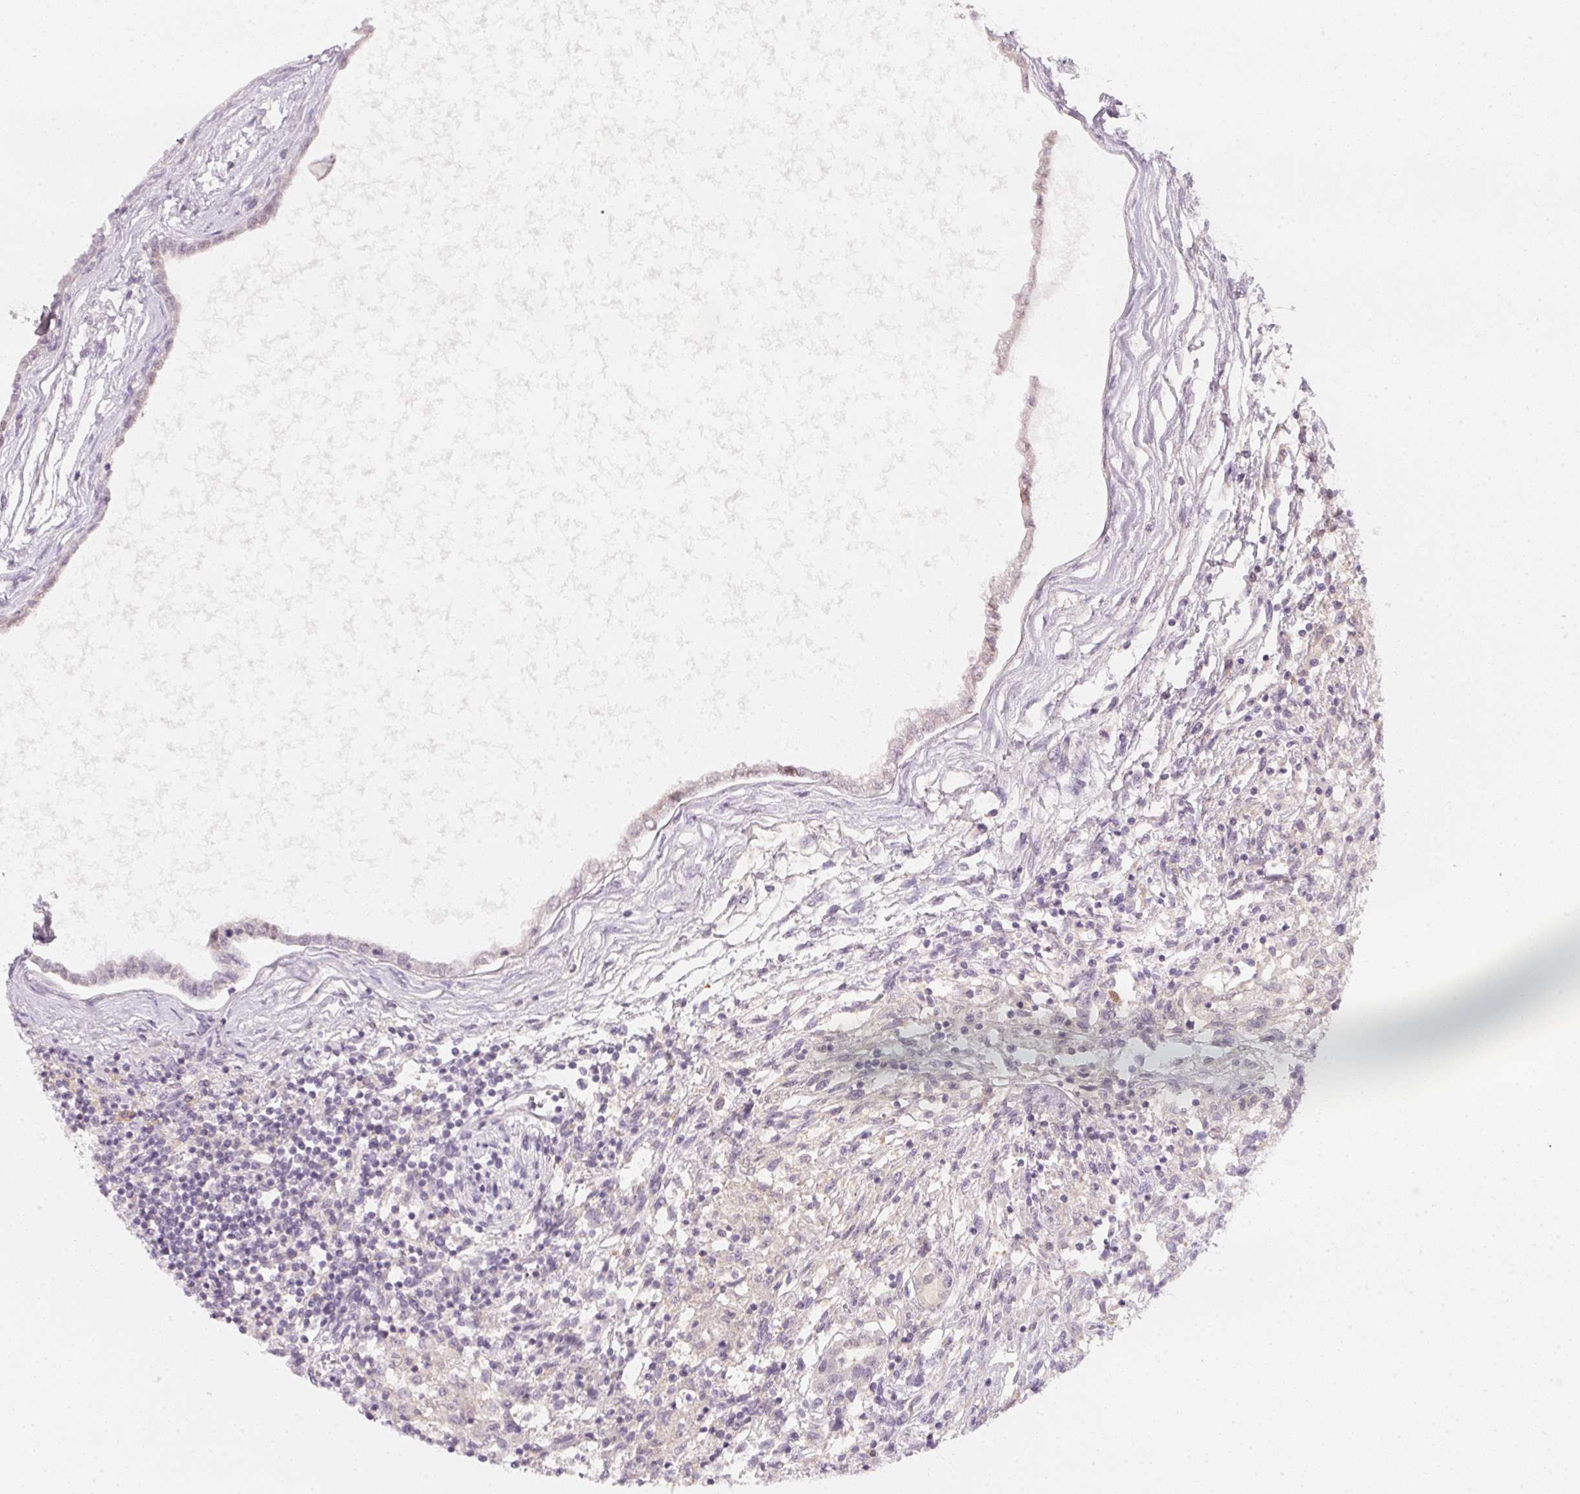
{"staining": {"intensity": "negative", "quantity": "none", "location": "none"}, "tissue": "testis cancer", "cell_type": "Tumor cells", "image_type": "cancer", "snomed": [{"axis": "morphology", "description": "Carcinoma, Embryonal, NOS"}, {"axis": "topography", "description": "Testis"}], "caption": "Tumor cells show no significant expression in testis embryonal carcinoma. (DAB (3,3'-diaminobenzidine) immunohistochemistry, high magnification).", "gene": "CFAP276", "patient": {"sex": "male", "age": 37}}